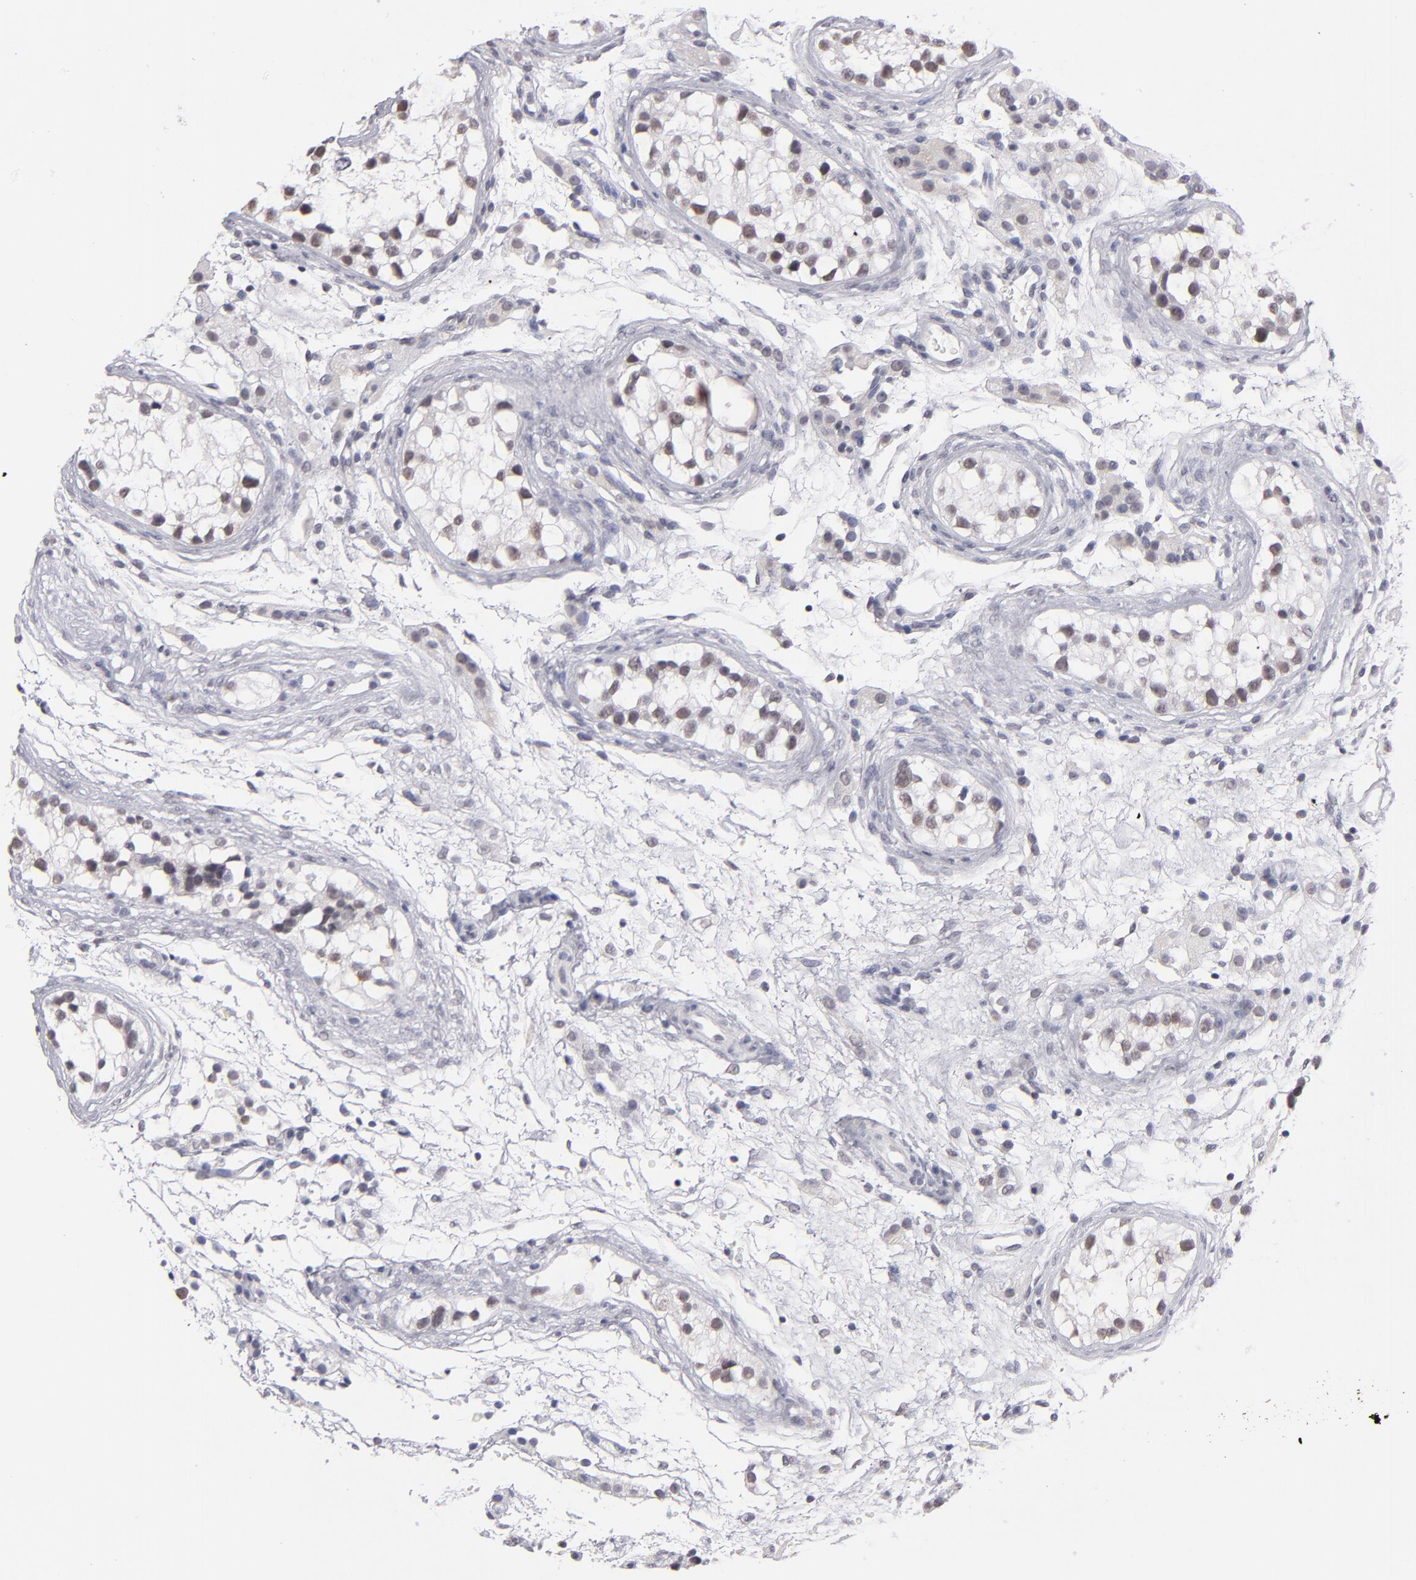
{"staining": {"intensity": "weak", "quantity": "25%-75%", "location": "nuclear"}, "tissue": "testis cancer", "cell_type": "Tumor cells", "image_type": "cancer", "snomed": [{"axis": "morphology", "description": "Seminoma, NOS"}, {"axis": "topography", "description": "Testis"}], "caption": "Immunohistochemical staining of human seminoma (testis) demonstrates low levels of weak nuclear staining in about 25%-75% of tumor cells. (DAB (3,3'-diaminobenzidine) IHC, brown staining for protein, blue staining for nuclei).", "gene": "TEX11", "patient": {"sex": "male", "age": 25}}